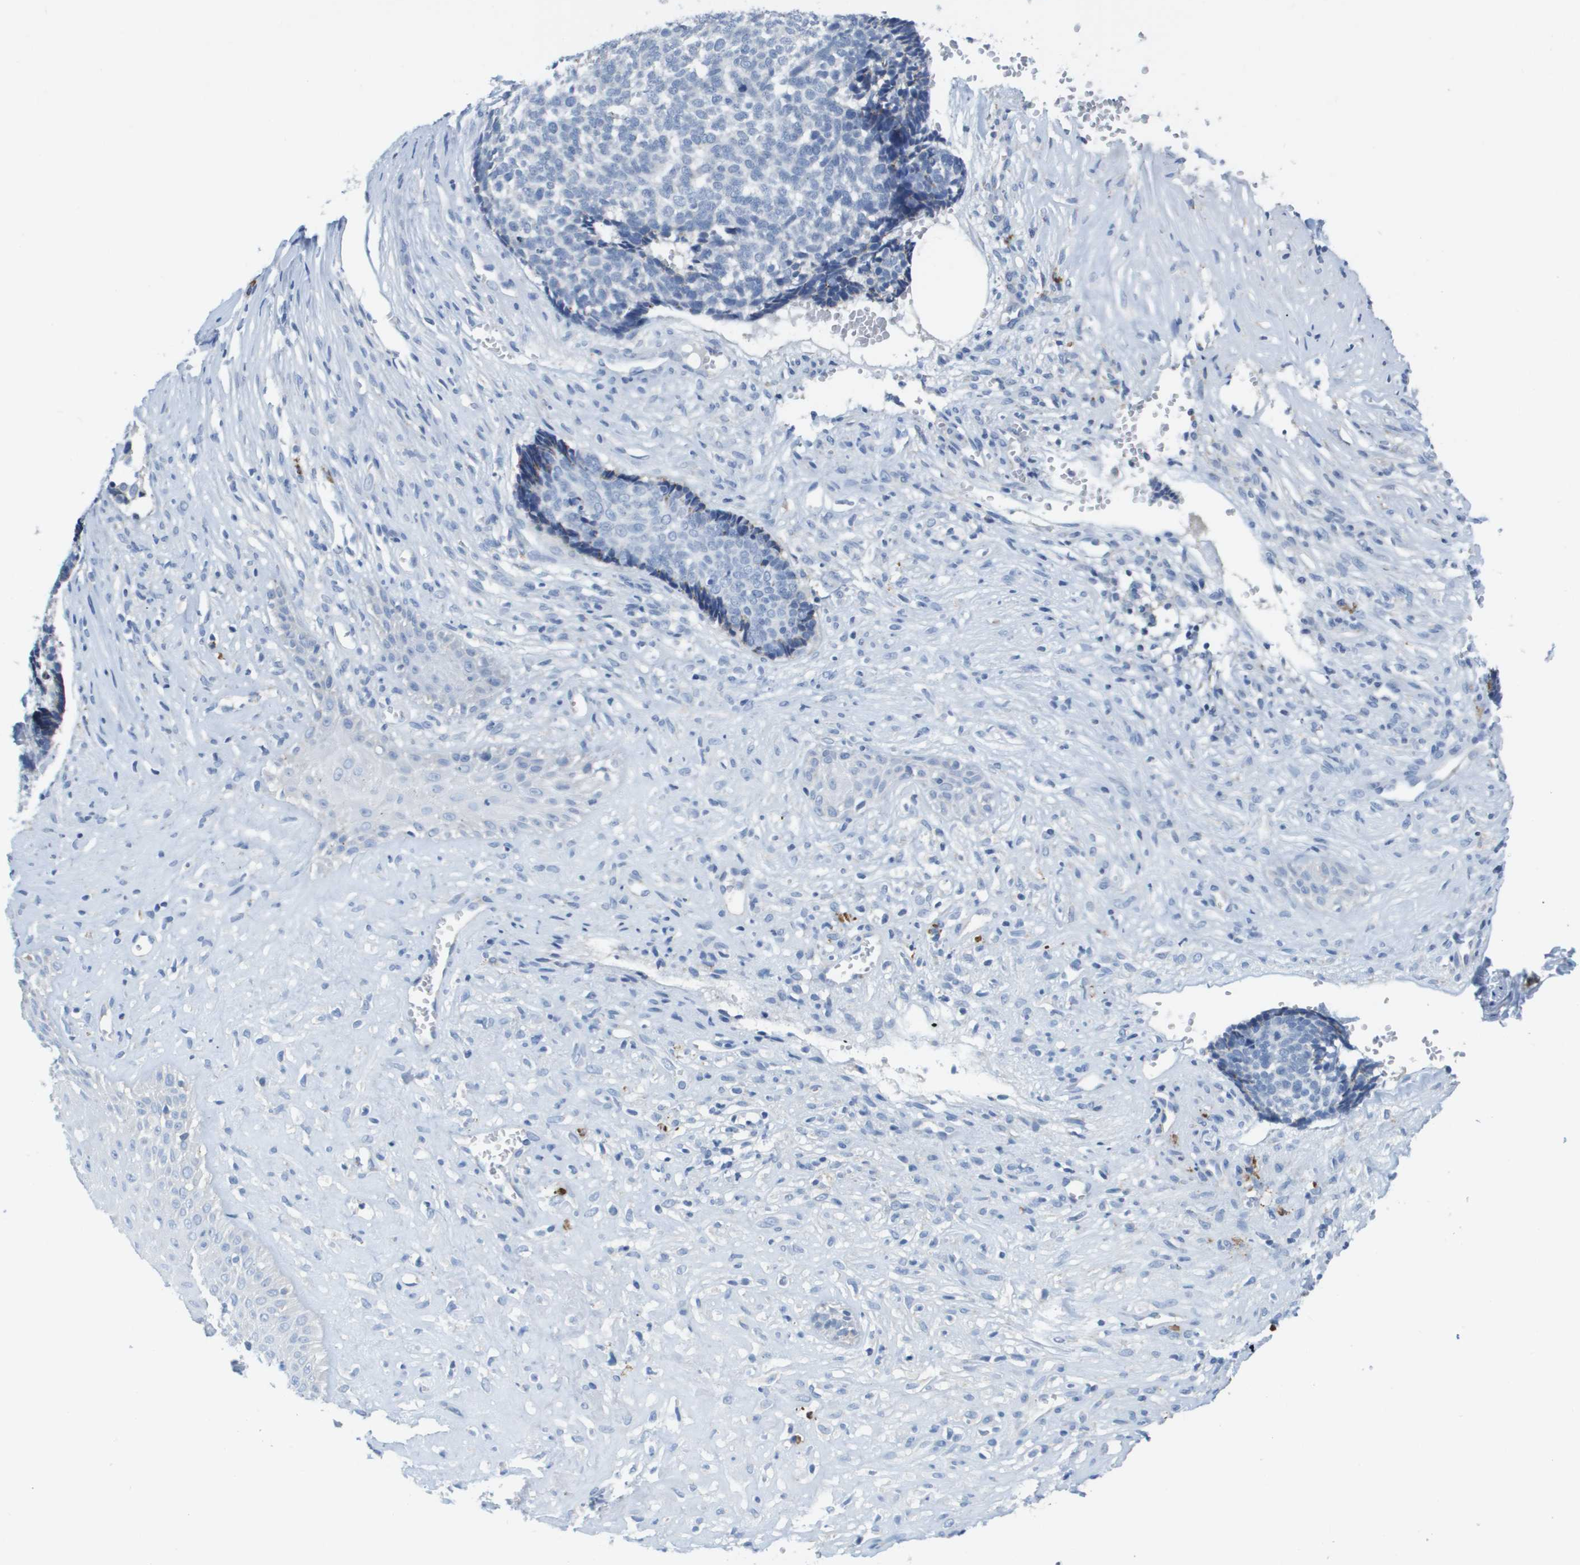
{"staining": {"intensity": "negative", "quantity": "none", "location": "none"}, "tissue": "skin cancer", "cell_type": "Tumor cells", "image_type": "cancer", "snomed": [{"axis": "morphology", "description": "Basal cell carcinoma"}, {"axis": "topography", "description": "Skin"}], "caption": "DAB (3,3'-diaminobenzidine) immunohistochemical staining of human skin cancer reveals no significant positivity in tumor cells. The staining was performed using DAB (3,3'-diaminobenzidine) to visualize the protein expression in brown, while the nuclei were stained in blue with hematoxylin (Magnification: 20x).", "gene": "CD3G", "patient": {"sex": "male", "age": 84}}